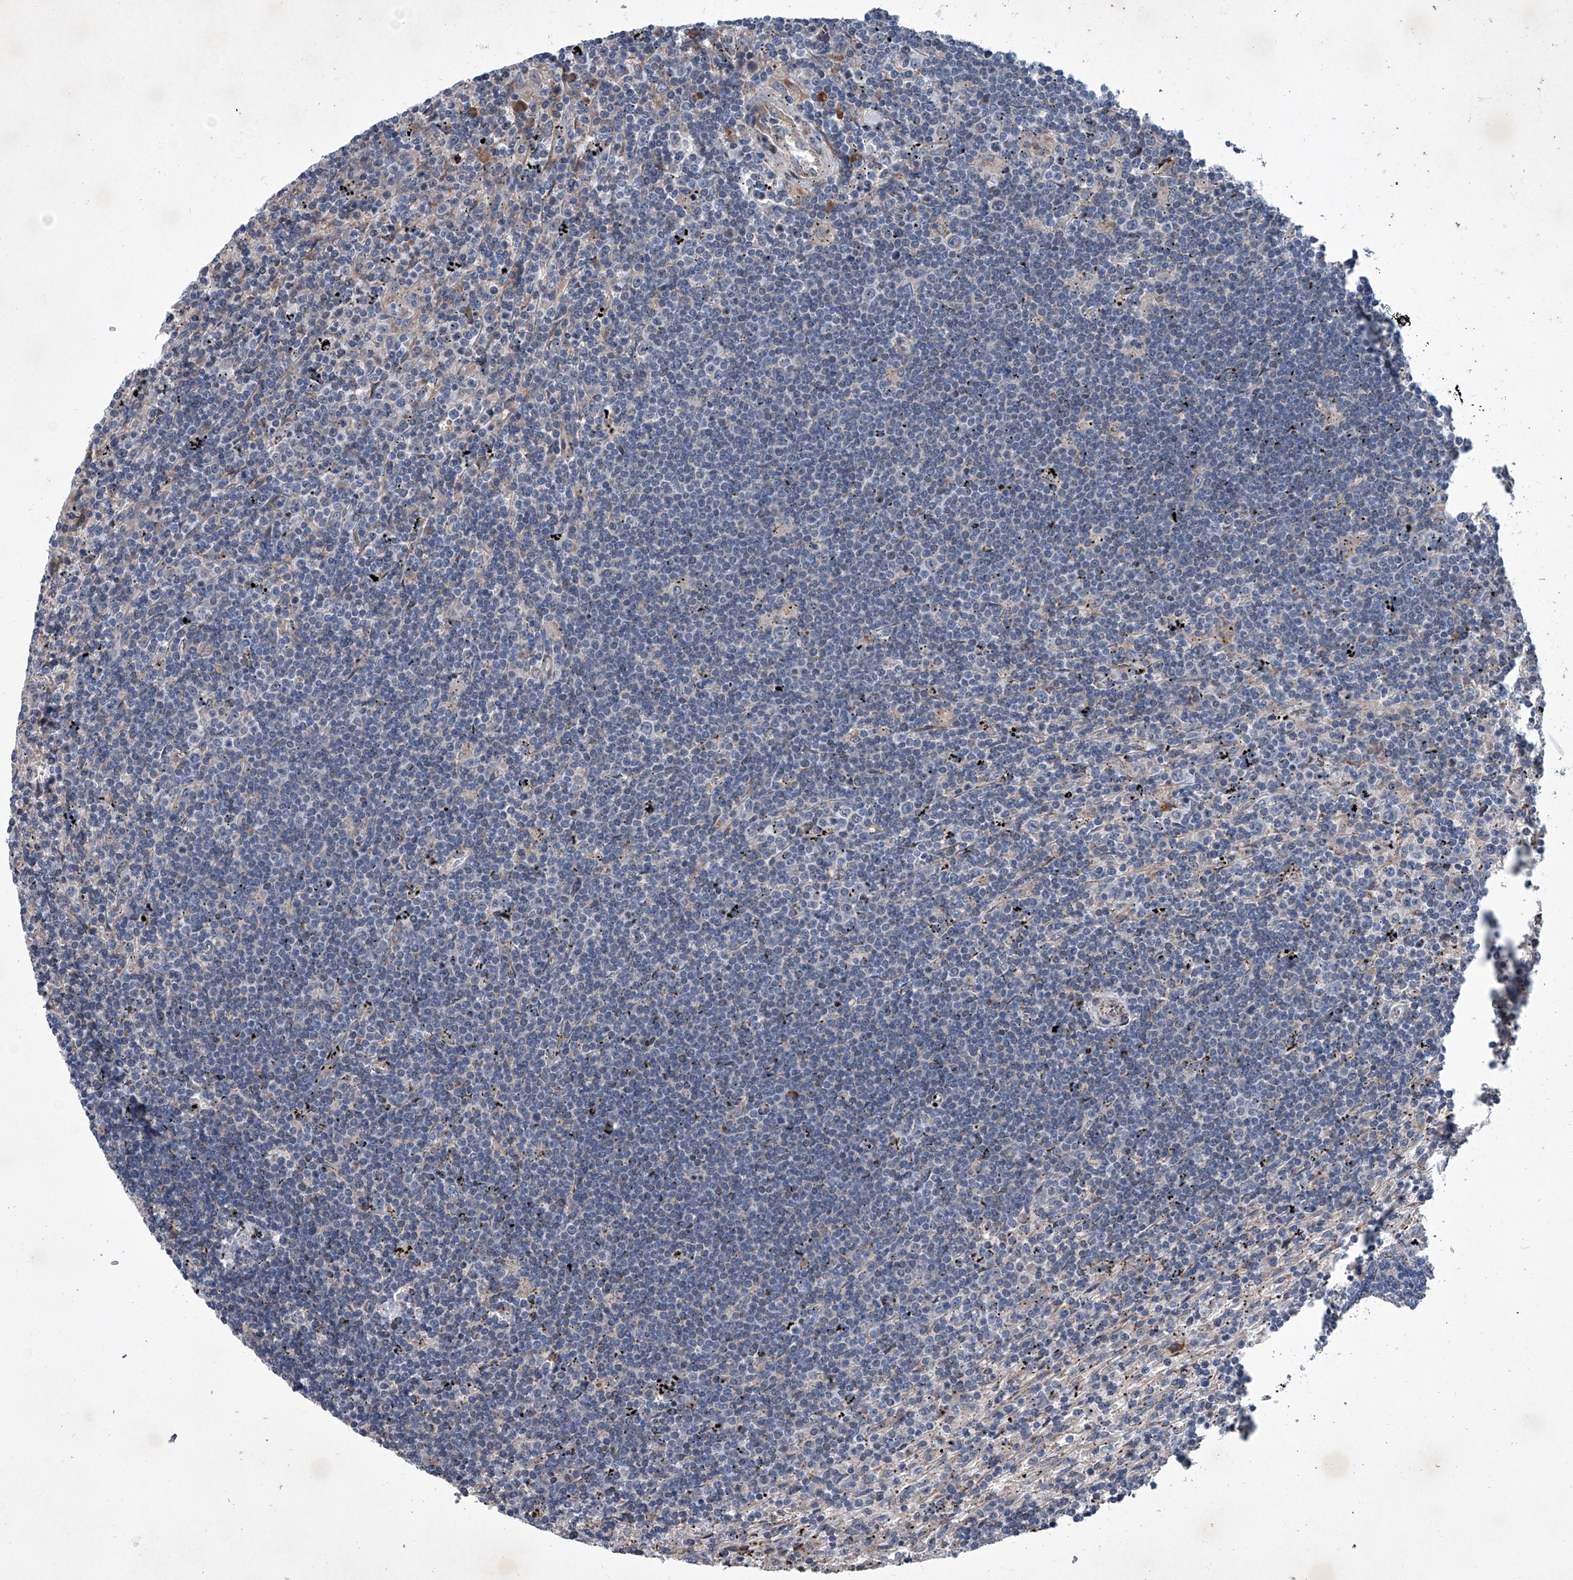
{"staining": {"intensity": "negative", "quantity": "none", "location": "none"}, "tissue": "lymphoma", "cell_type": "Tumor cells", "image_type": "cancer", "snomed": [{"axis": "morphology", "description": "Malignant lymphoma, non-Hodgkin's type, Low grade"}, {"axis": "topography", "description": "Spleen"}], "caption": "Human lymphoma stained for a protein using IHC shows no staining in tumor cells.", "gene": "ABCG1", "patient": {"sex": "male", "age": 76}}